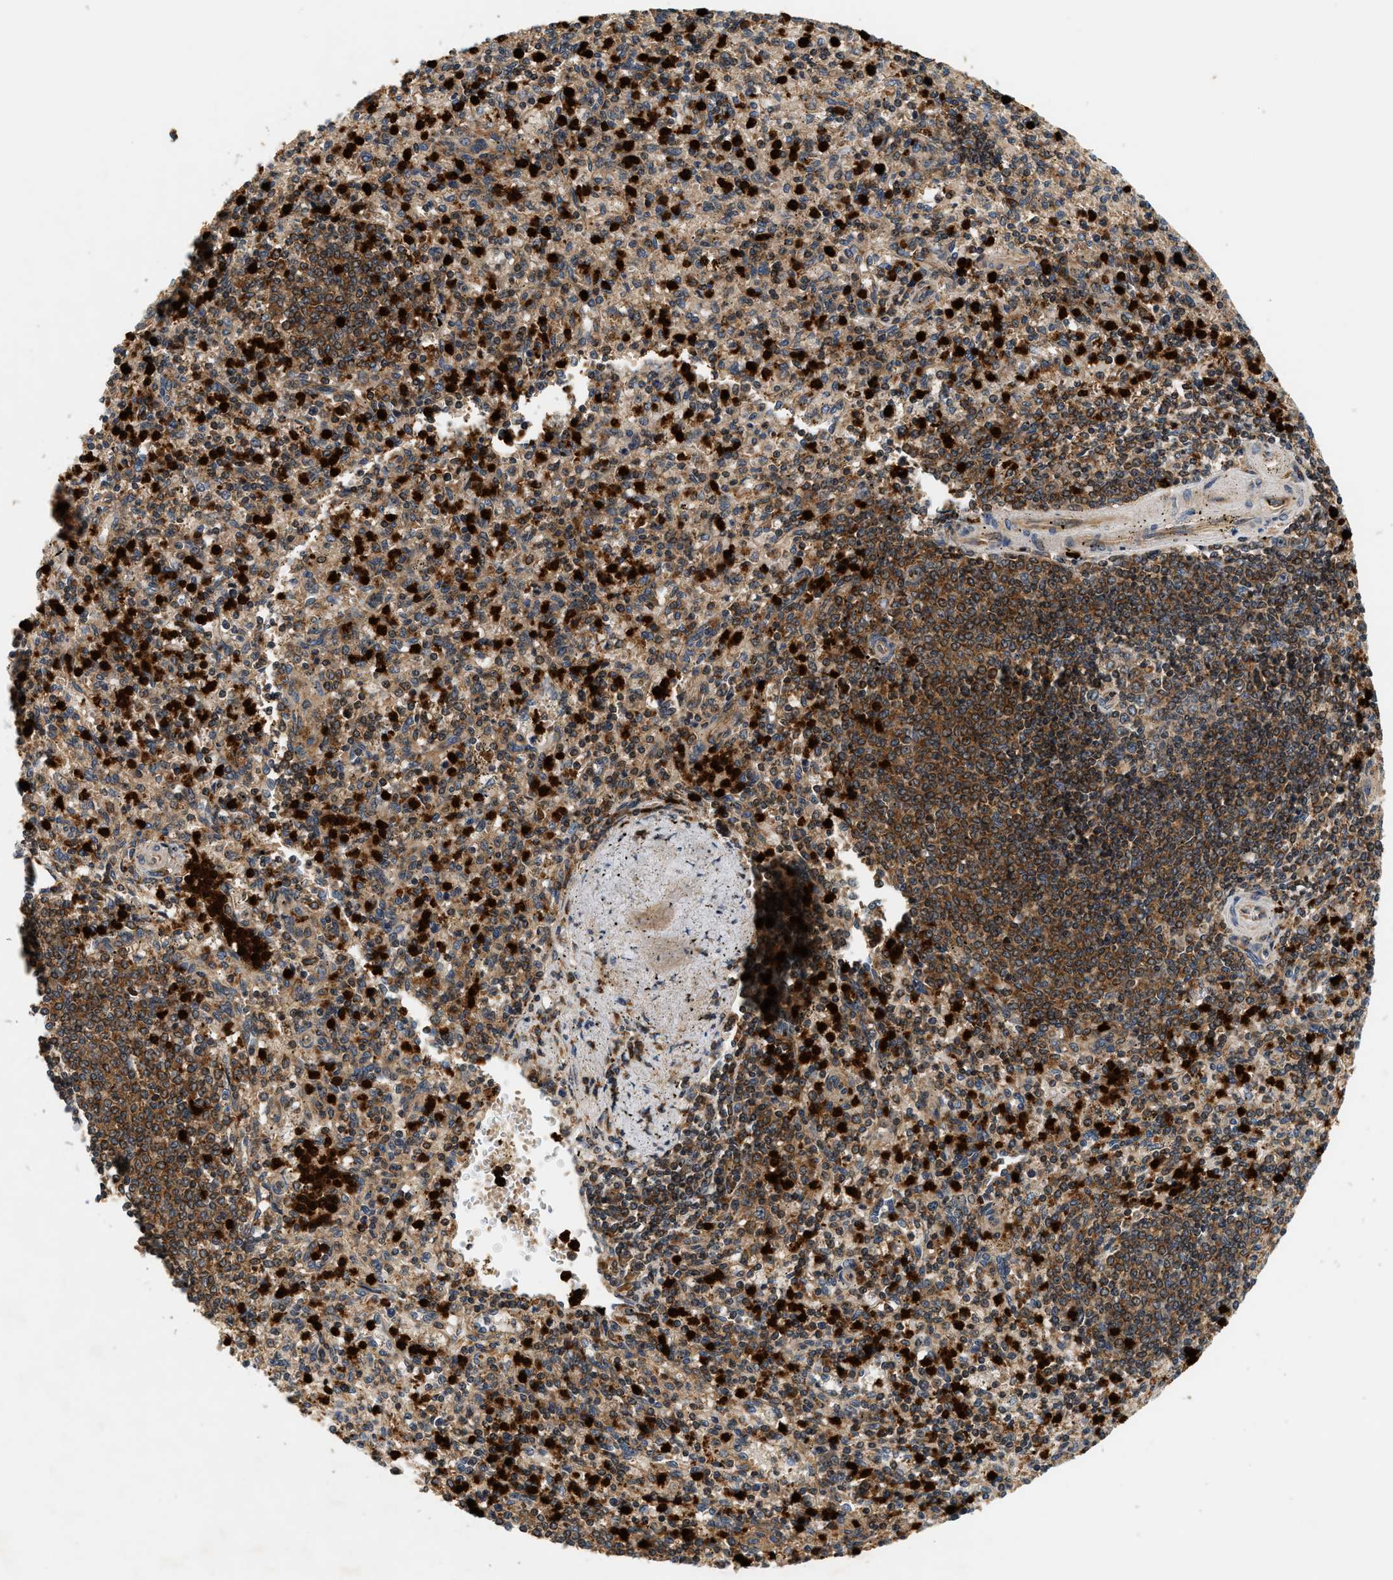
{"staining": {"intensity": "strong", "quantity": ">75%", "location": "cytoplasmic/membranous"}, "tissue": "spleen", "cell_type": "Cells in red pulp", "image_type": "normal", "snomed": [{"axis": "morphology", "description": "Normal tissue, NOS"}, {"axis": "topography", "description": "Spleen"}], "caption": "Brown immunohistochemical staining in unremarkable spleen reveals strong cytoplasmic/membranous staining in about >75% of cells in red pulp.", "gene": "SAMD9", "patient": {"sex": "male", "age": 72}}